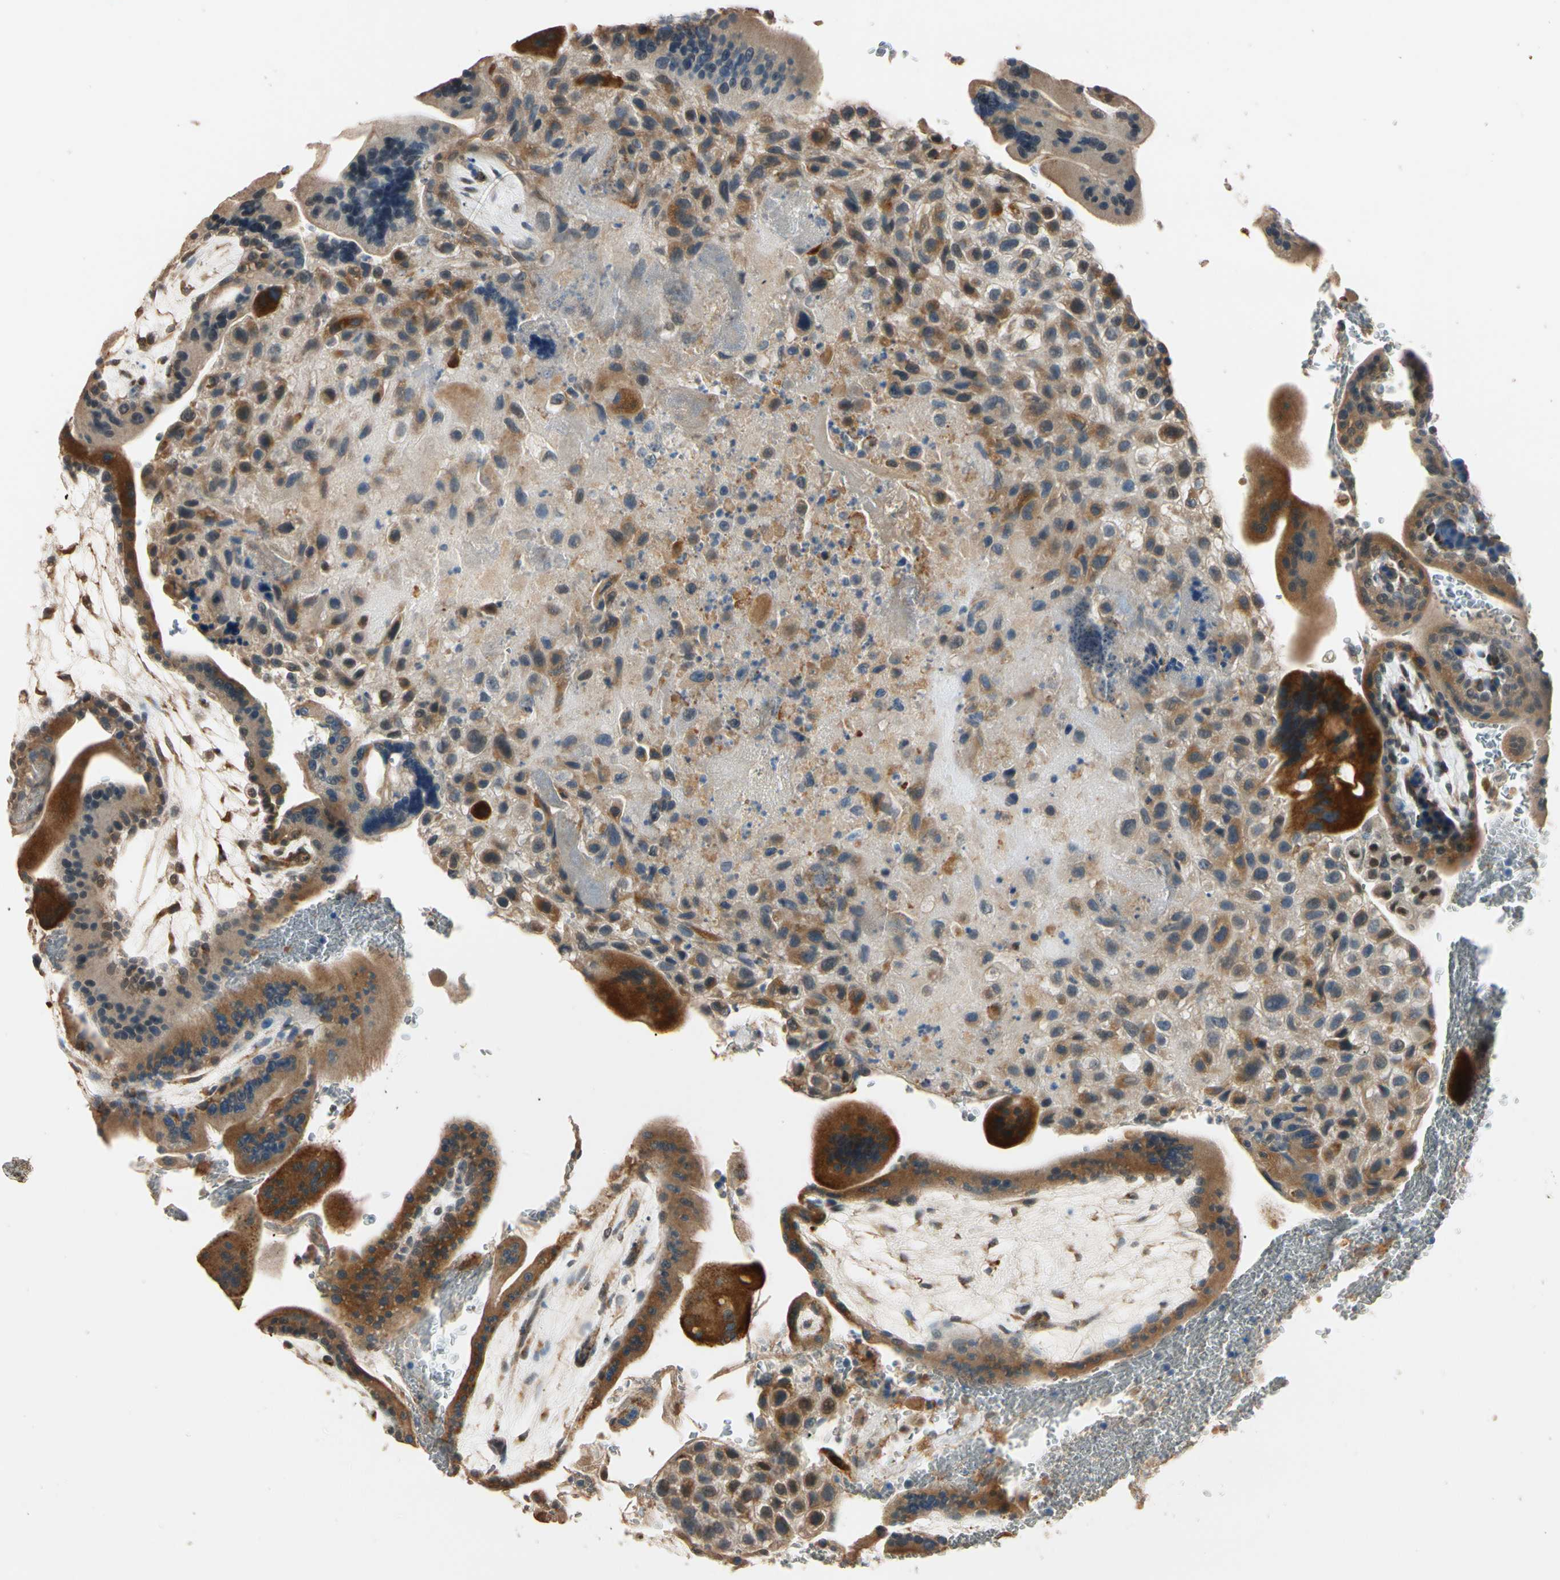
{"staining": {"intensity": "moderate", "quantity": ">75%", "location": "cytoplasmic/membranous"}, "tissue": "placenta", "cell_type": "Decidual cells", "image_type": "normal", "snomed": [{"axis": "morphology", "description": "Normal tissue, NOS"}, {"axis": "topography", "description": "Placenta"}], "caption": "Protein staining exhibits moderate cytoplasmic/membranous expression in approximately >75% of decidual cells in unremarkable placenta. The staining was performed using DAB (3,3'-diaminobenzidine) to visualize the protein expression in brown, while the nuclei were stained in blue with hematoxylin (Magnification: 20x).", "gene": "TASOR", "patient": {"sex": "female", "age": 35}}